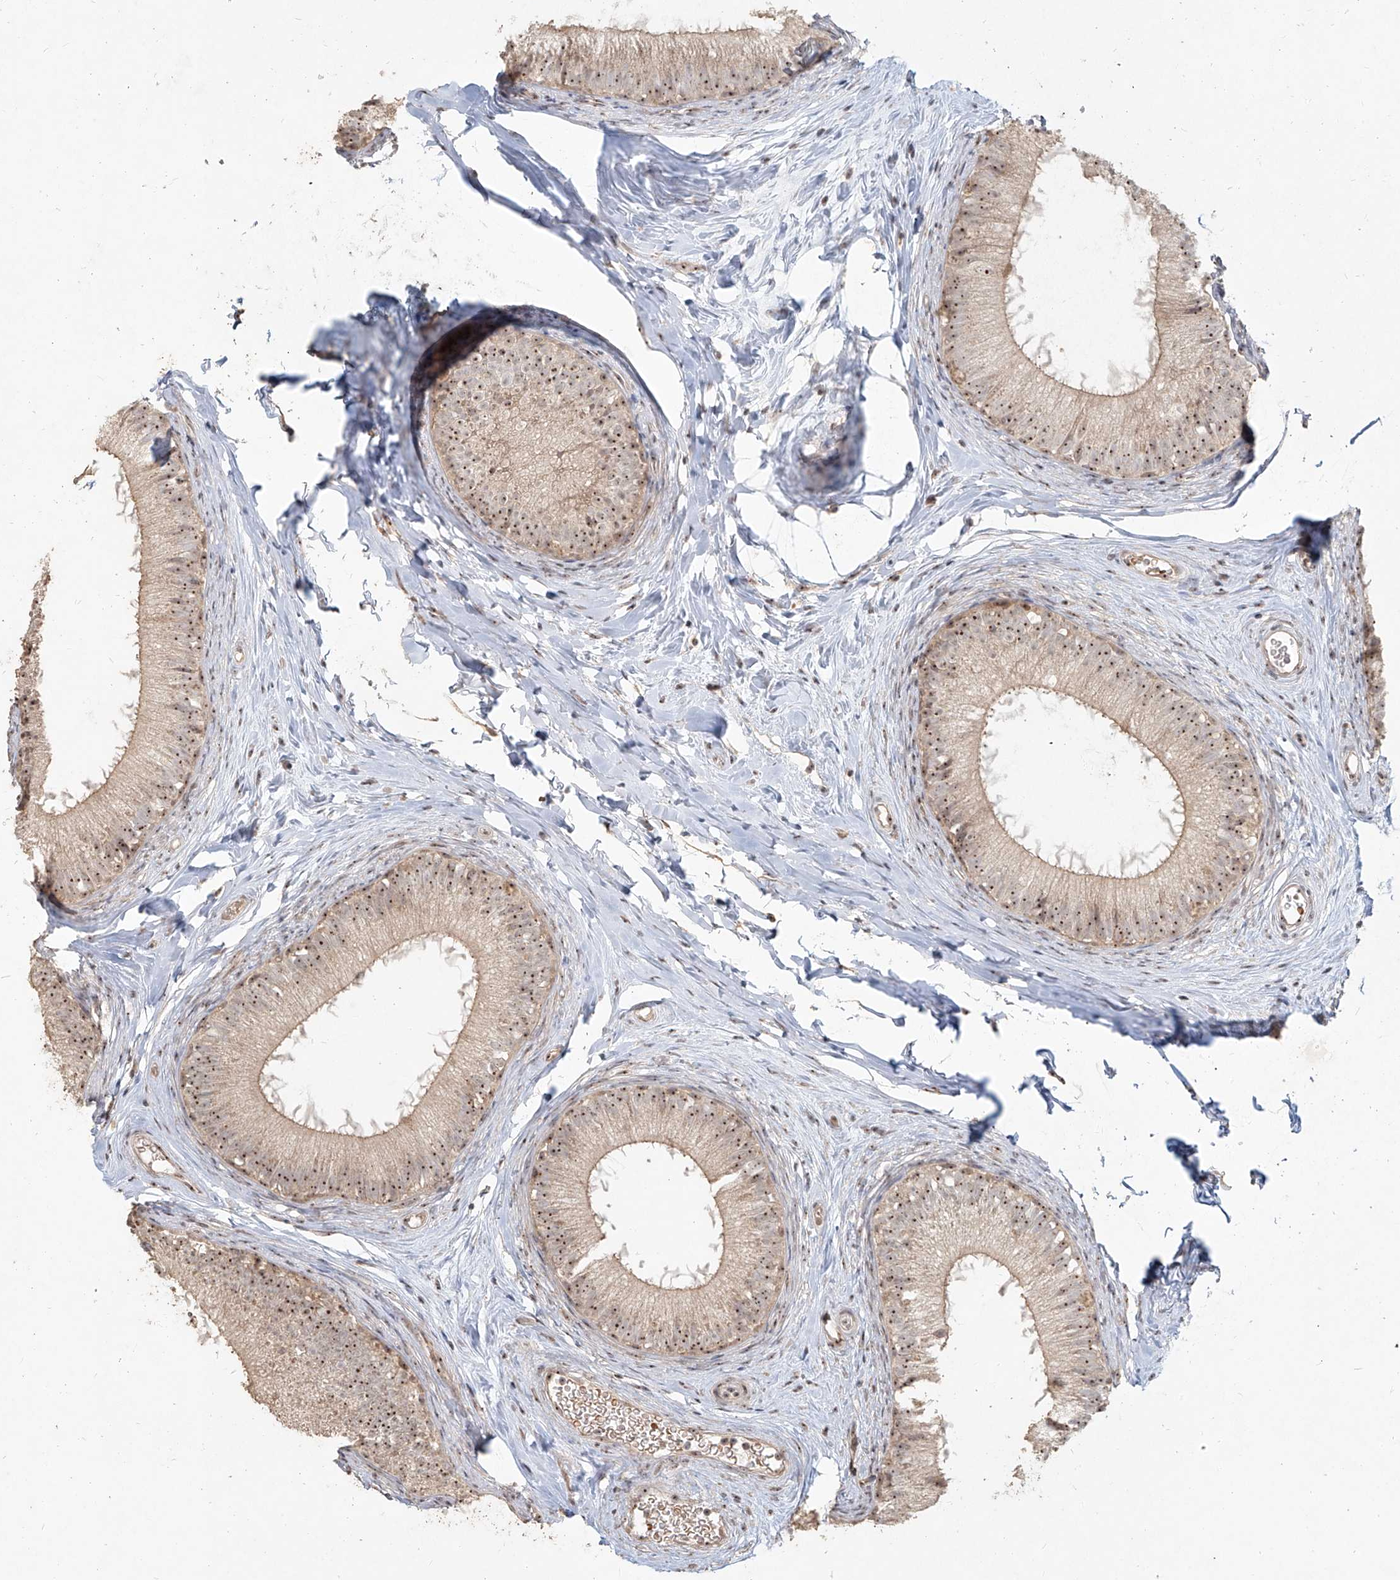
{"staining": {"intensity": "moderate", "quantity": ">75%", "location": "cytoplasmic/membranous,nuclear"}, "tissue": "epididymis", "cell_type": "Glandular cells", "image_type": "normal", "snomed": [{"axis": "morphology", "description": "Normal tissue, NOS"}, {"axis": "topography", "description": "Epididymis"}], "caption": "Immunohistochemical staining of normal human epididymis displays >75% levels of moderate cytoplasmic/membranous,nuclear protein positivity in approximately >75% of glandular cells.", "gene": "BYSL", "patient": {"sex": "male", "age": 34}}